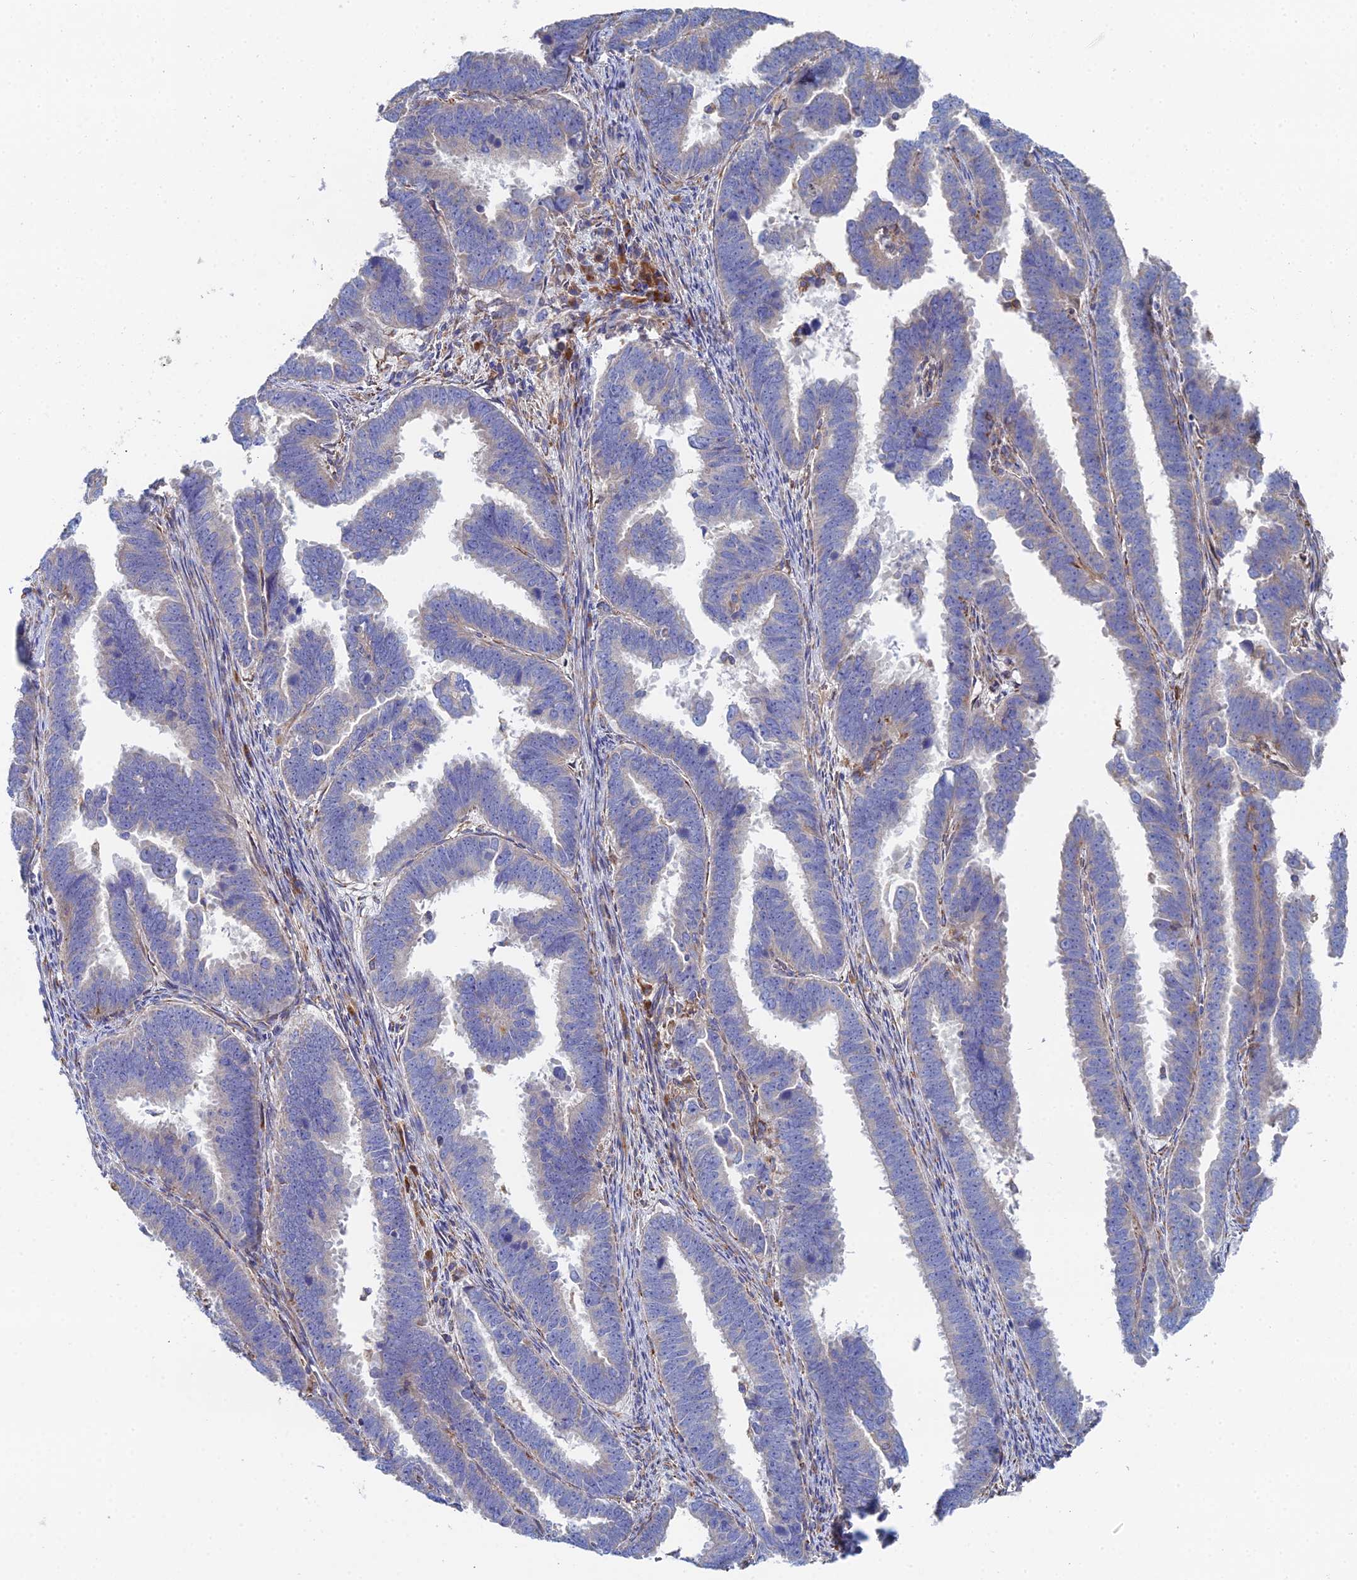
{"staining": {"intensity": "negative", "quantity": "none", "location": "none"}, "tissue": "endometrial cancer", "cell_type": "Tumor cells", "image_type": "cancer", "snomed": [{"axis": "morphology", "description": "Adenocarcinoma, NOS"}, {"axis": "topography", "description": "Endometrium"}], "caption": "Immunohistochemistry (IHC) image of neoplastic tissue: endometrial adenocarcinoma stained with DAB shows no significant protein positivity in tumor cells.", "gene": "CLCN3", "patient": {"sex": "female", "age": 75}}